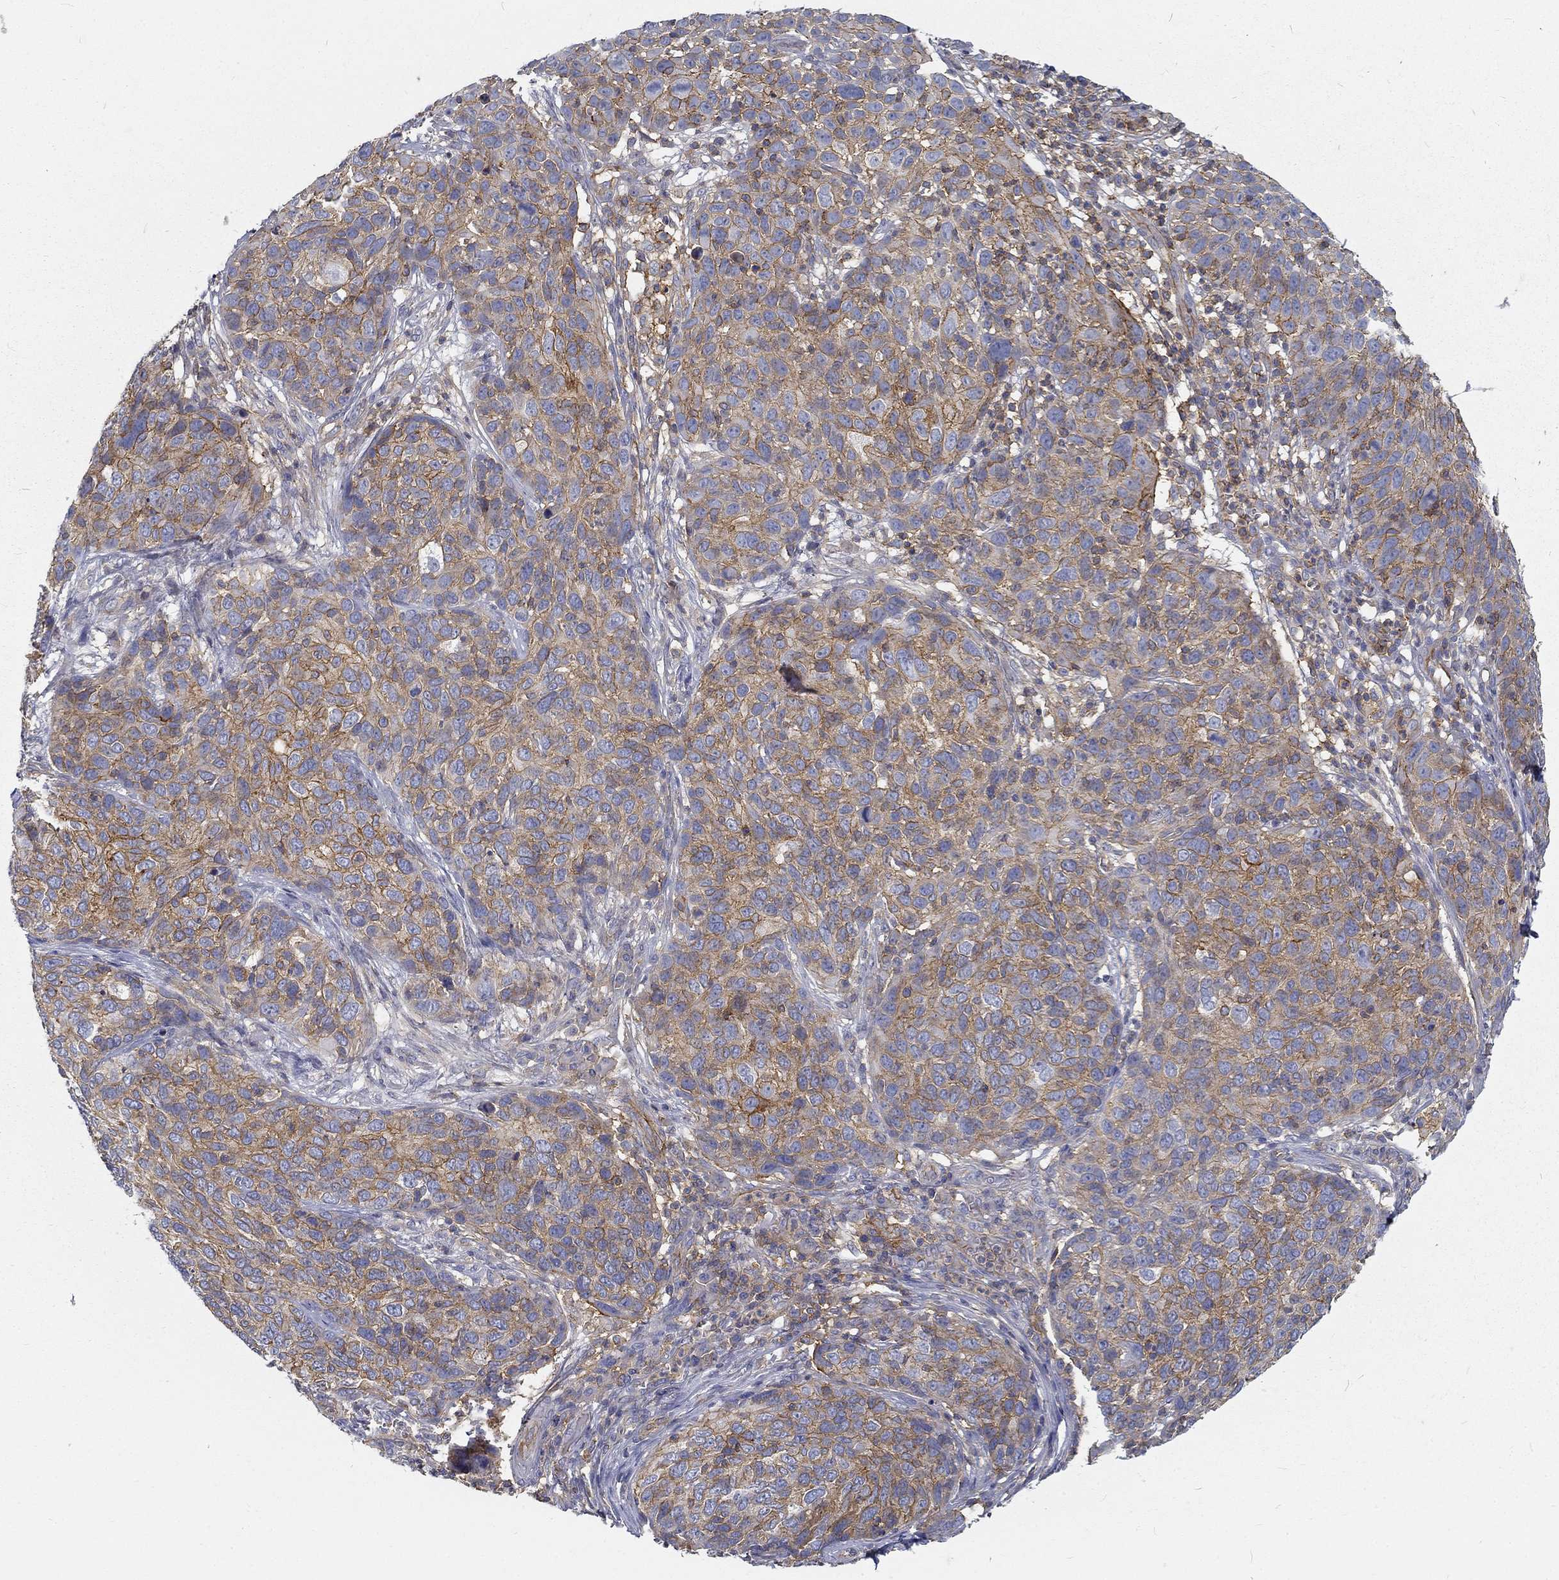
{"staining": {"intensity": "moderate", "quantity": "25%-75%", "location": "cytoplasmic/membranous"}, "tissue": "skin cancer", "cell_type": "Tumor cells", "image_type": "cancer", "snomed": [{"axis": "morphology", "description": "Squamous cell carcinoma, NOS"}, {"axis": "topography", "description": "Skin"}], "caption": "Protein expression analysis of human skin cancer reveals moderate cytoplasmic/membranous positivity in about 25%-75% of tumor cells.", "gene": "MTMR11", "patient": {"sex": "male", "age": 92}}